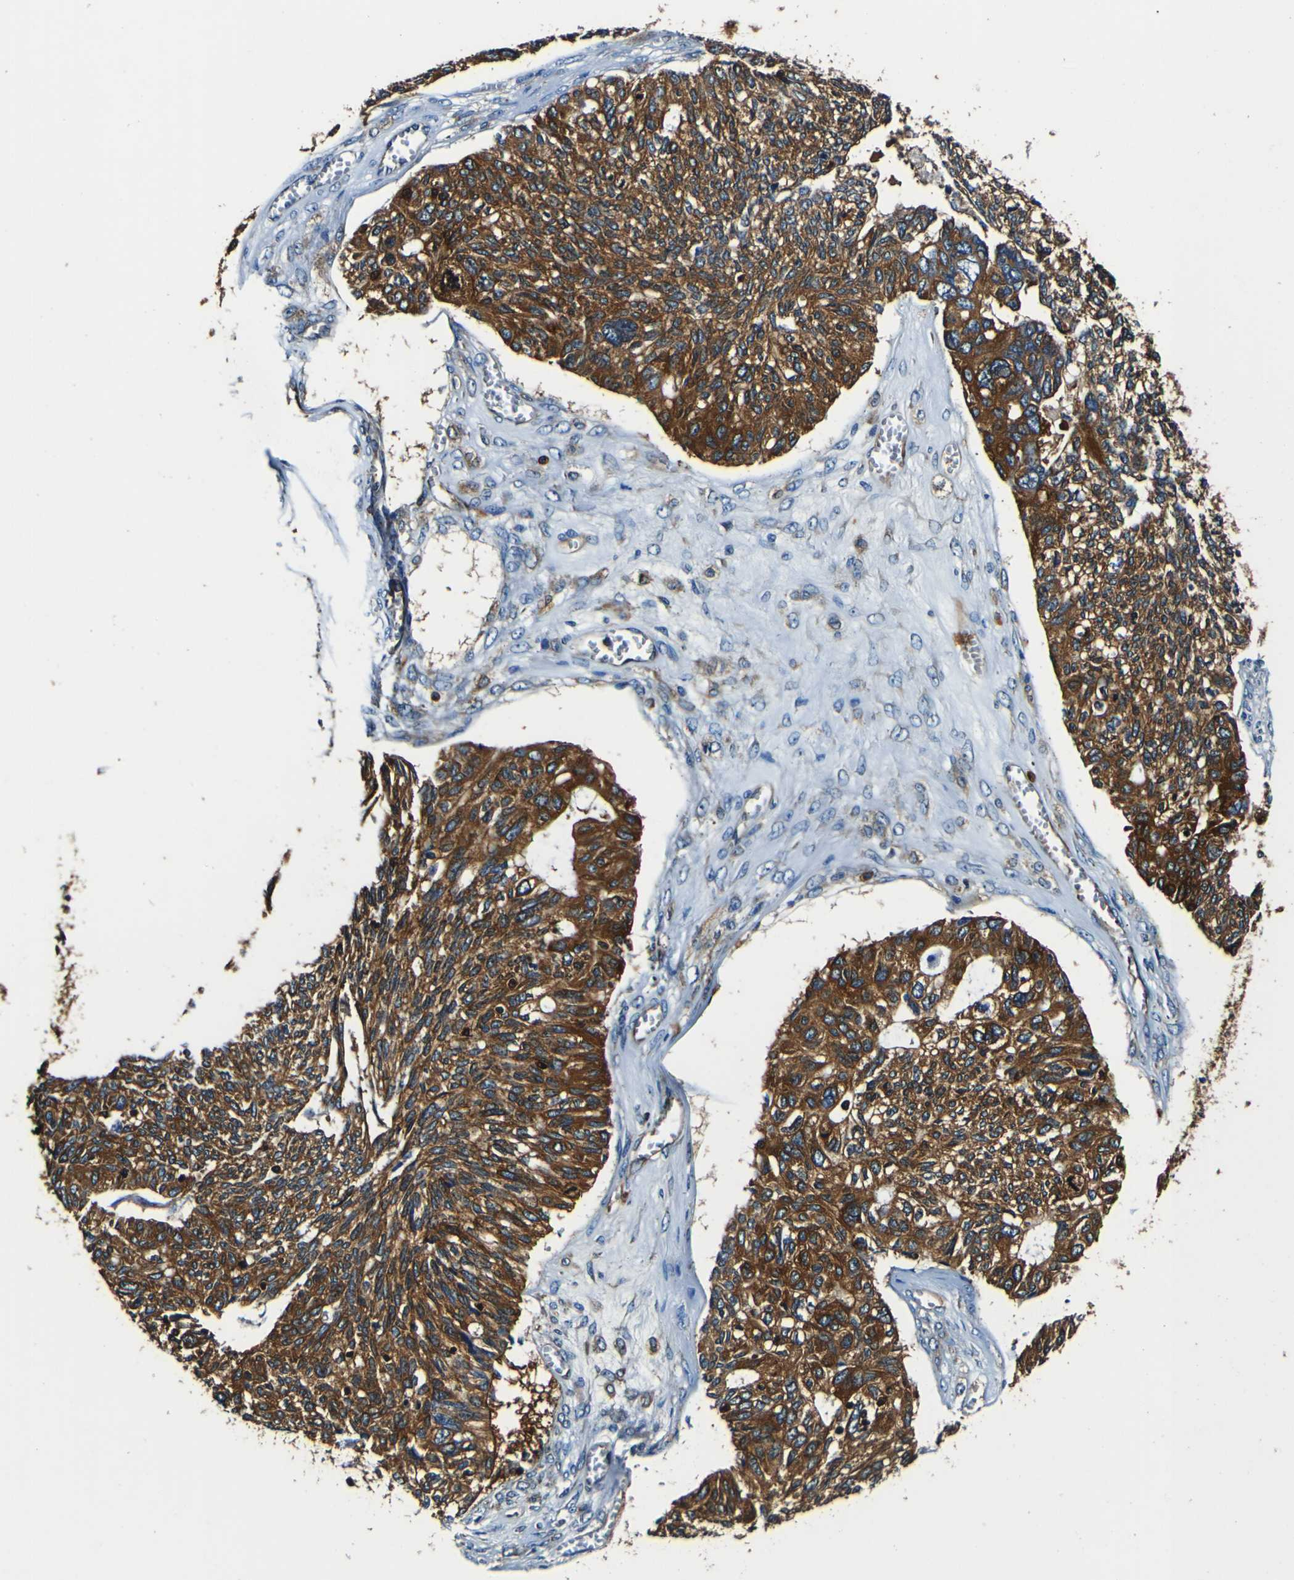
{"staining": {"intensity": "strong", "quantity": ">75%", "location": "cytoplasmic/membranous"}, "tissue": "ovarian cancer", "cell_type": "Tumor cells", "image_type": "cancer", "snomed": [{"axis": "morphology", "description": "Cystadenocarcinoma, serous, NOS"}, {"axis": "topography", "description": "Ovary"}], "caption": "IHC of ovarian cancer displays high levels of strong cytoplasmic/membranous positivity in approximately >75% of tumor cells. (Stains: DAB in brown, nuclei in blue, Microscopy: brightfield microscopy at high magnification).", "gene": "RHOT2", "patient": {"sex": "female", "age": 79}}